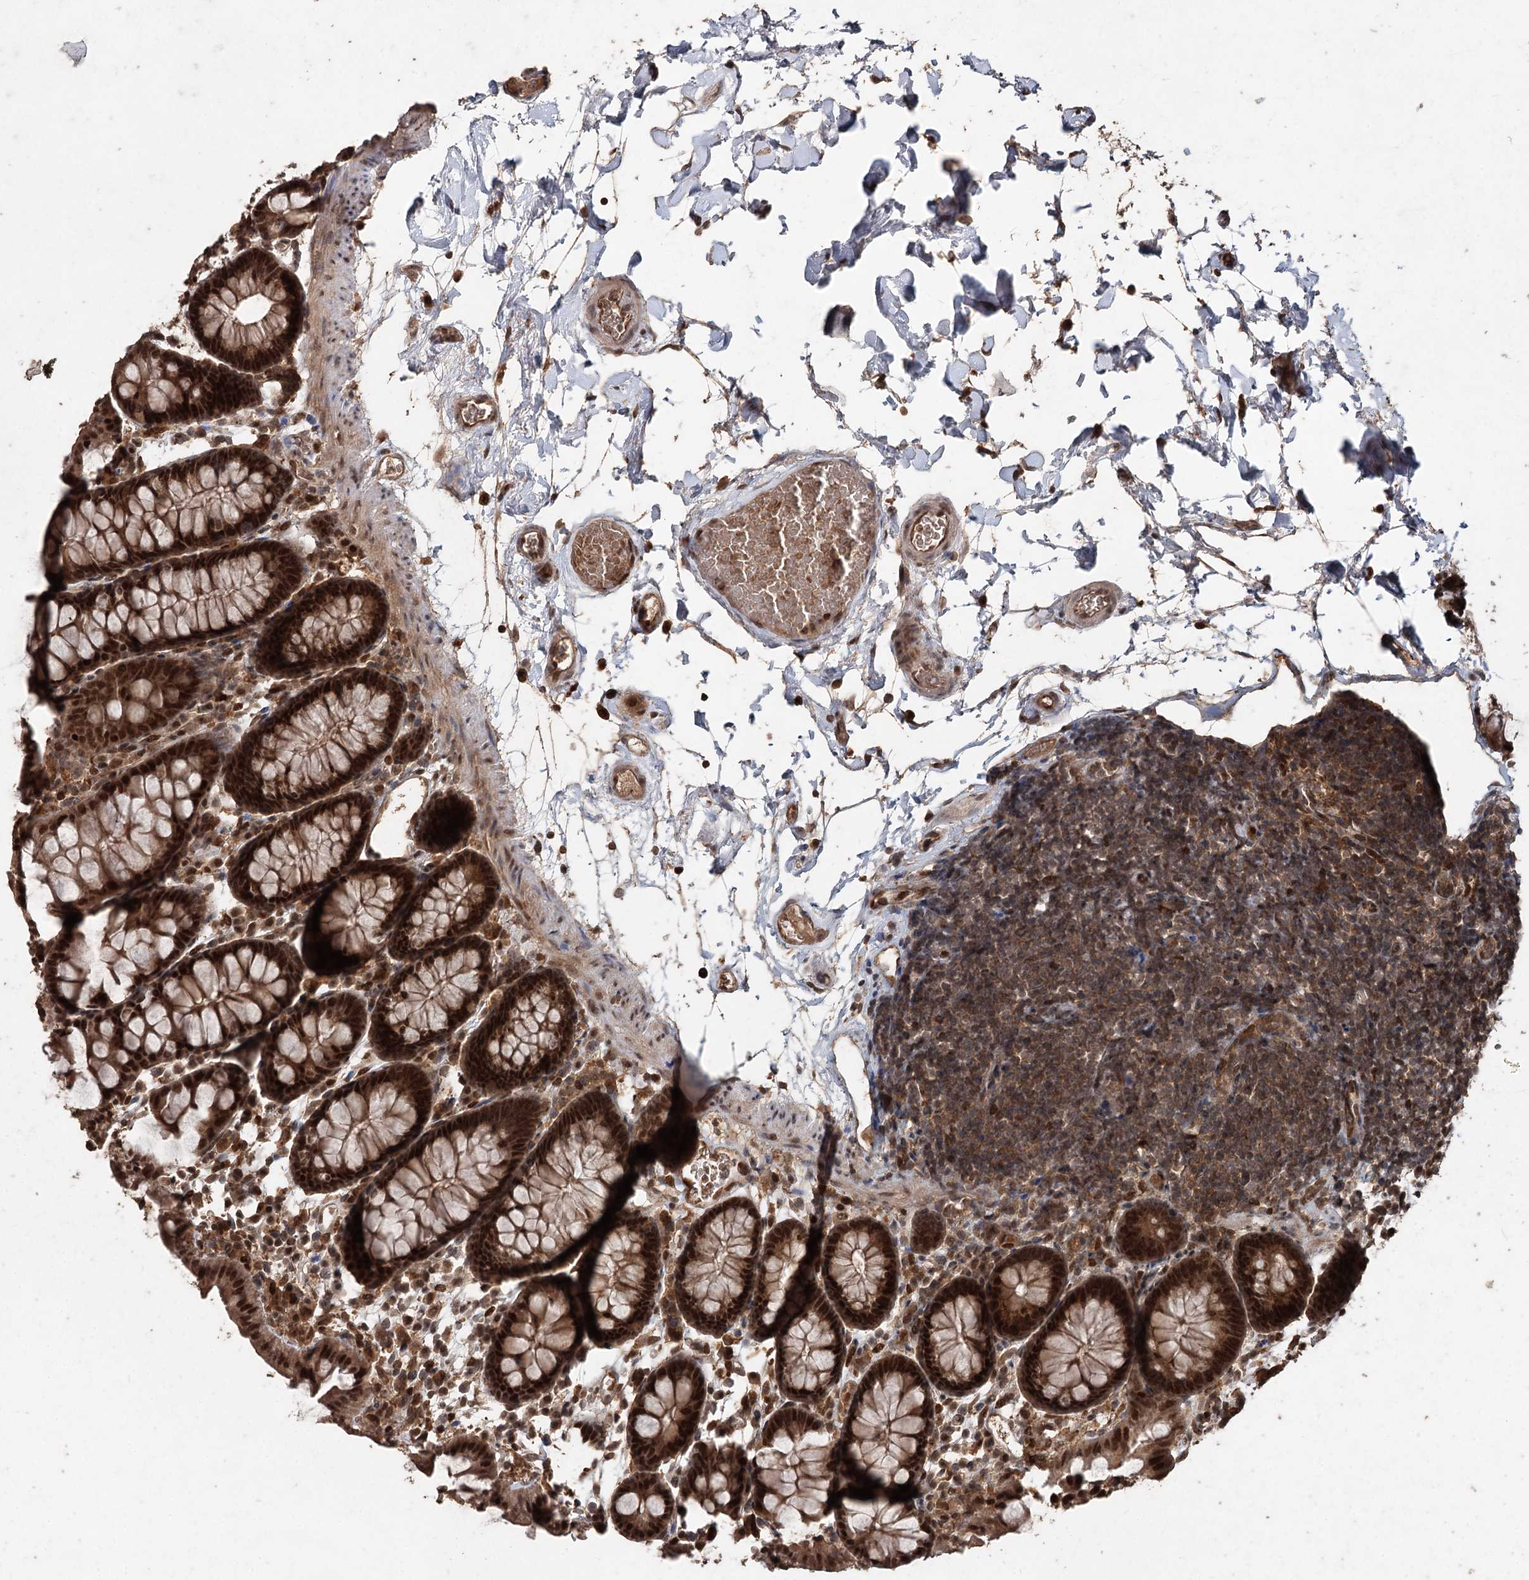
{"staining": {"intensity": "strong", "quantity": ">75%", "location": "nuclear"}, "tissue": "colon", "cell_type": "Endothelial cells", "image_type": "normal", "snomed": [{"axis": "morphology", "description": "Normal tissue, NOS"}, {"axis": "topography", "description": "Colon"}], "caption": "An image of colon stained for a protein demonstrates strong nuclear brown staining in endothelial cells. The staining was performed using DAB to visualize the protein expression in brown, while the nuclei were stained in blue with hematoxylin (Magnification: 20x).", "gene": "FBXO7", "patient": {"sex": "male", "age": 75}}